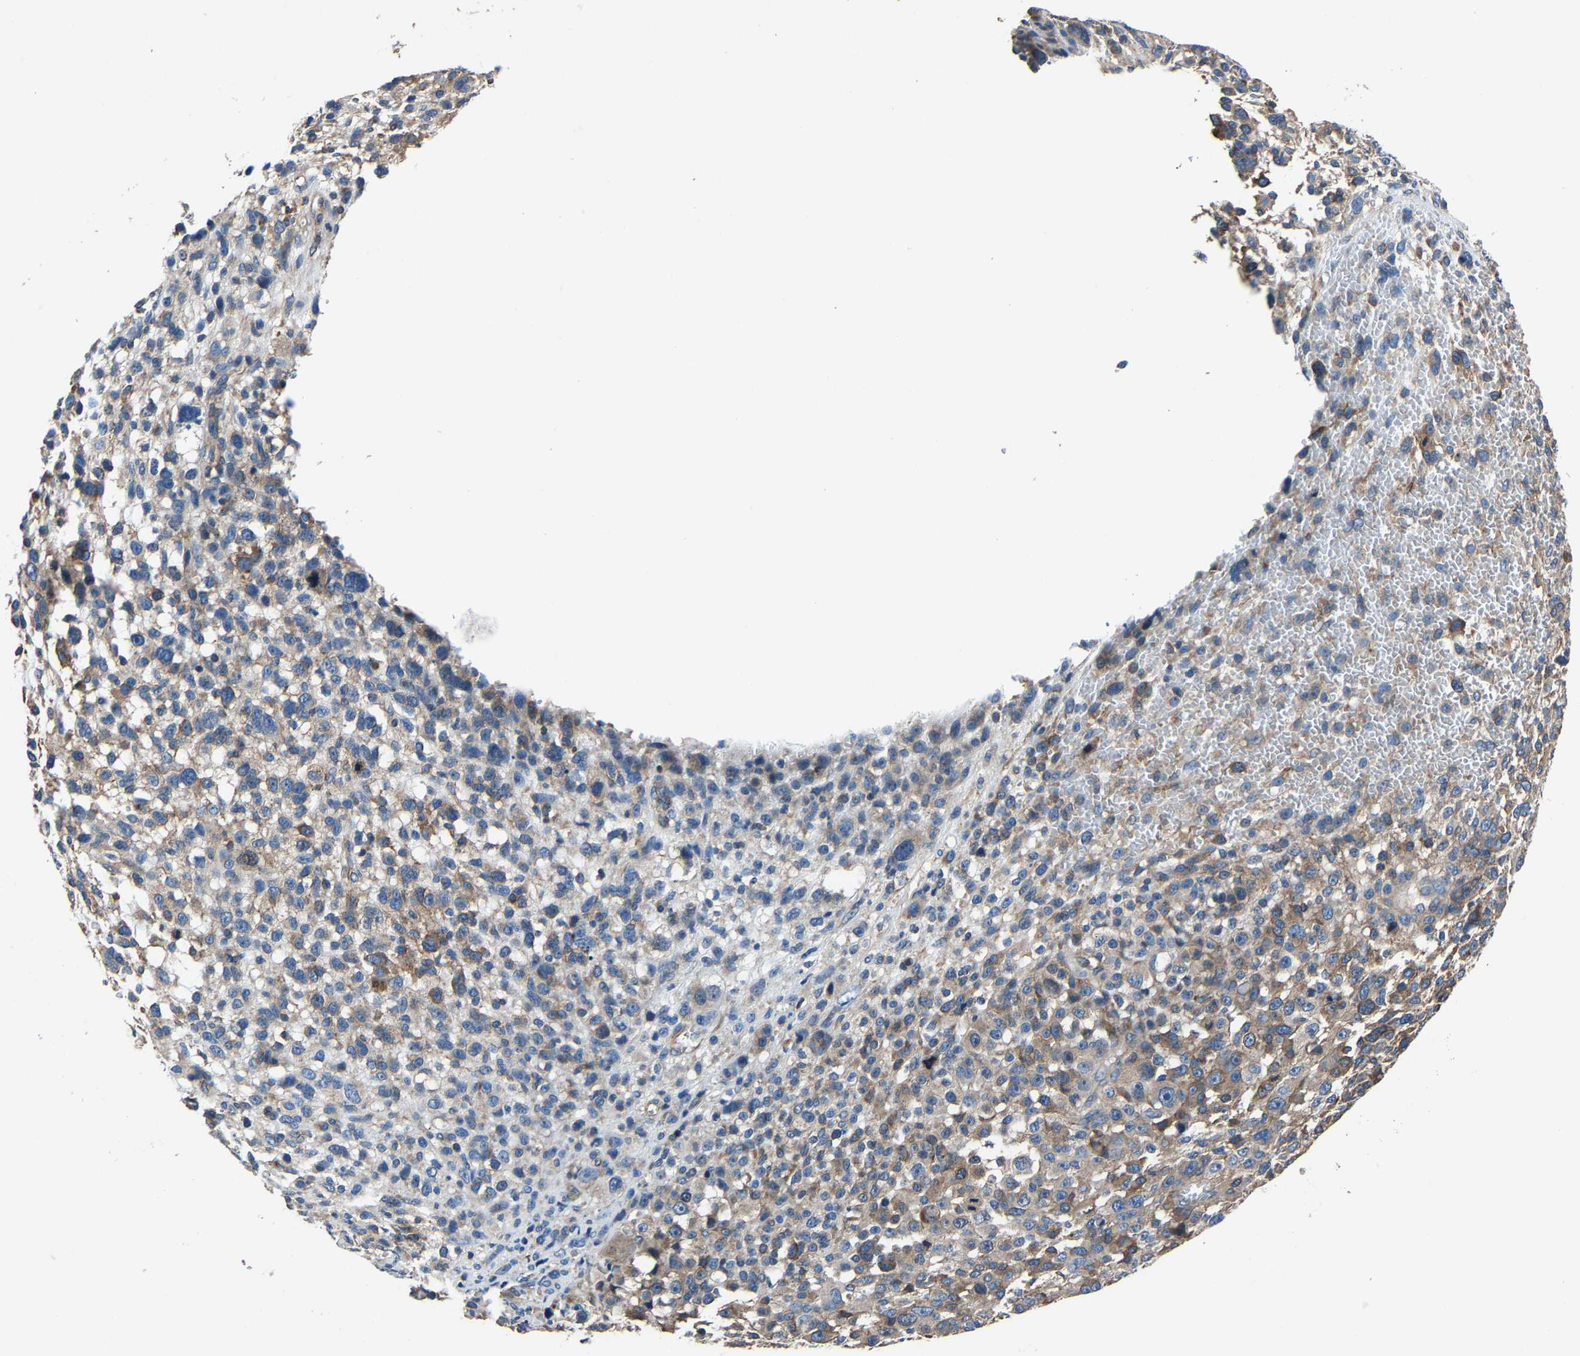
{"staining": {"intensity": "weak", "quantity": "25%-75%", "location": "cytoplasmic/membranous"}, "tissue": "melanoma", "cell_type": "Tumor cells", "image_type": "cancer", "snomed": [{"axis": "morphology", "description": "Malignant melanoma, NOS"}, {"axis": "topography", "description": "Skin"}], "caption": "IHC image of human malignant melanoma stained for a protein (brown), which exhibits low levels of weak cytoplasmic/membranous positivity in approximately 25%-75% of tumor cells.", "gene": "KIAA1958", "patient": {"sex": "female", "age": 55}}